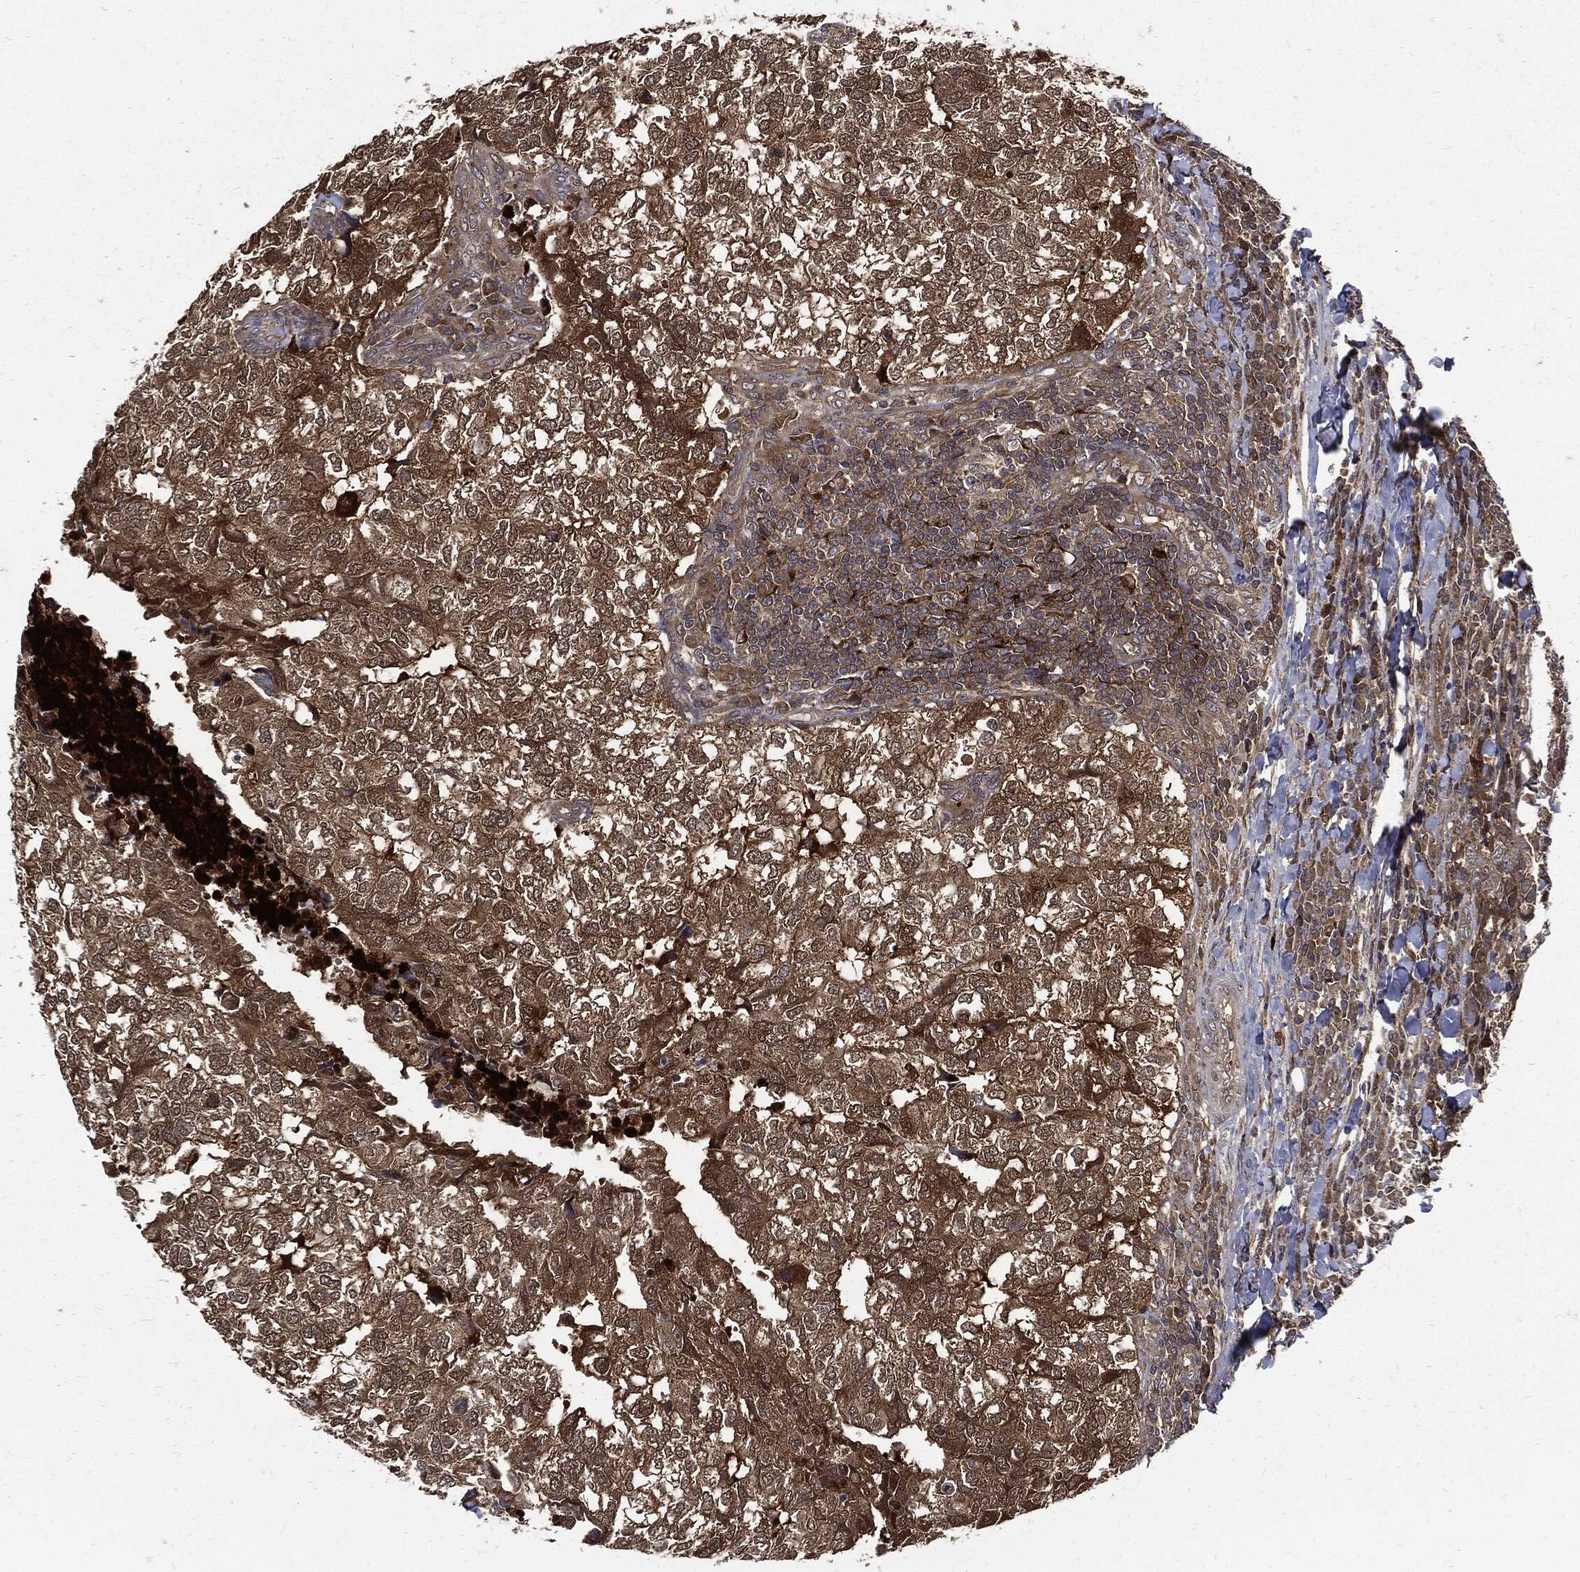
{"staining": {"intensity": "strong", "quantity": "25%-75%", "location": "cytoplasmic/membranous"}, "tissue": "breast cancer", "cell_type": "Tumor cells", "image_type": "cancer", "snomed": [{"axis": "morphology", "description": "Duct carcinoma"}, {"axis": "topography", "description": "Breast"}], "caption": "Immunohistochemistry of human breast cancer reveals high levels of strong cytoplasmic/membranous expression in about 25%-75% of tumor cells.", "gene": "CLU", "patient": {"sex": "female", "age": 30}}